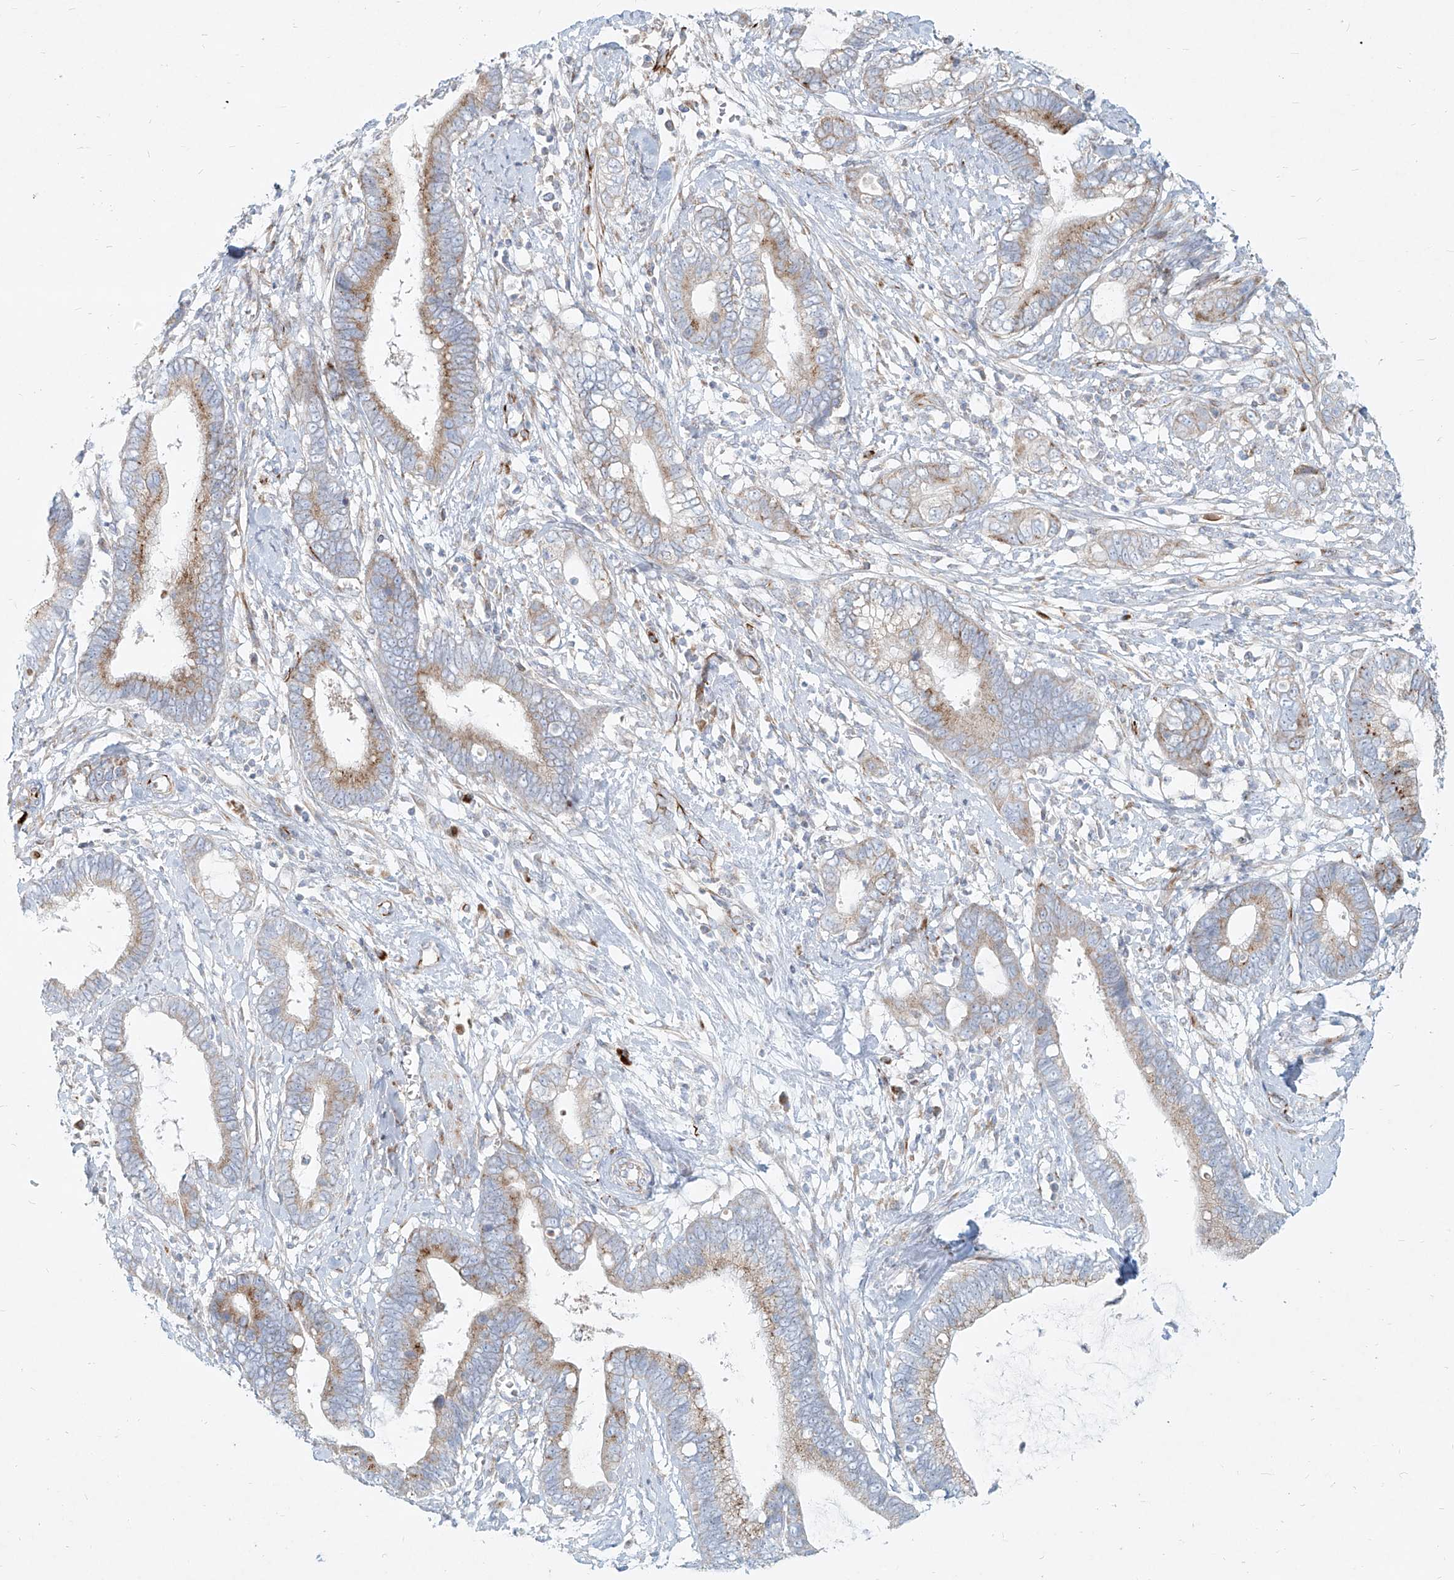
{"staining": {"intensity": "moderate", "quantity": "25%-75%", "location": "cytoplasmic/membranous"}, "tissue": "cervical cancer", "cell_type": "Tumor cells", "image_type": "cancer", "snomed": [{"axis": "morphology", "description": "Adenocarcinoma, NOS"}, {"axis": "topography", "description": "Cervix"}], "caption": "DAB (3,3'-diaminobenzidine) immunohistochemical staining of human cervical cancer reveals moderate cytoplasmic/membranous protein staining in approximately 25%-75% of tumor cells. Immunohistochemistry stains the protein in brown and the nuclei are stained blue.", "gene": "MTX2", "patient": {"sex": "female", "age": 44}}